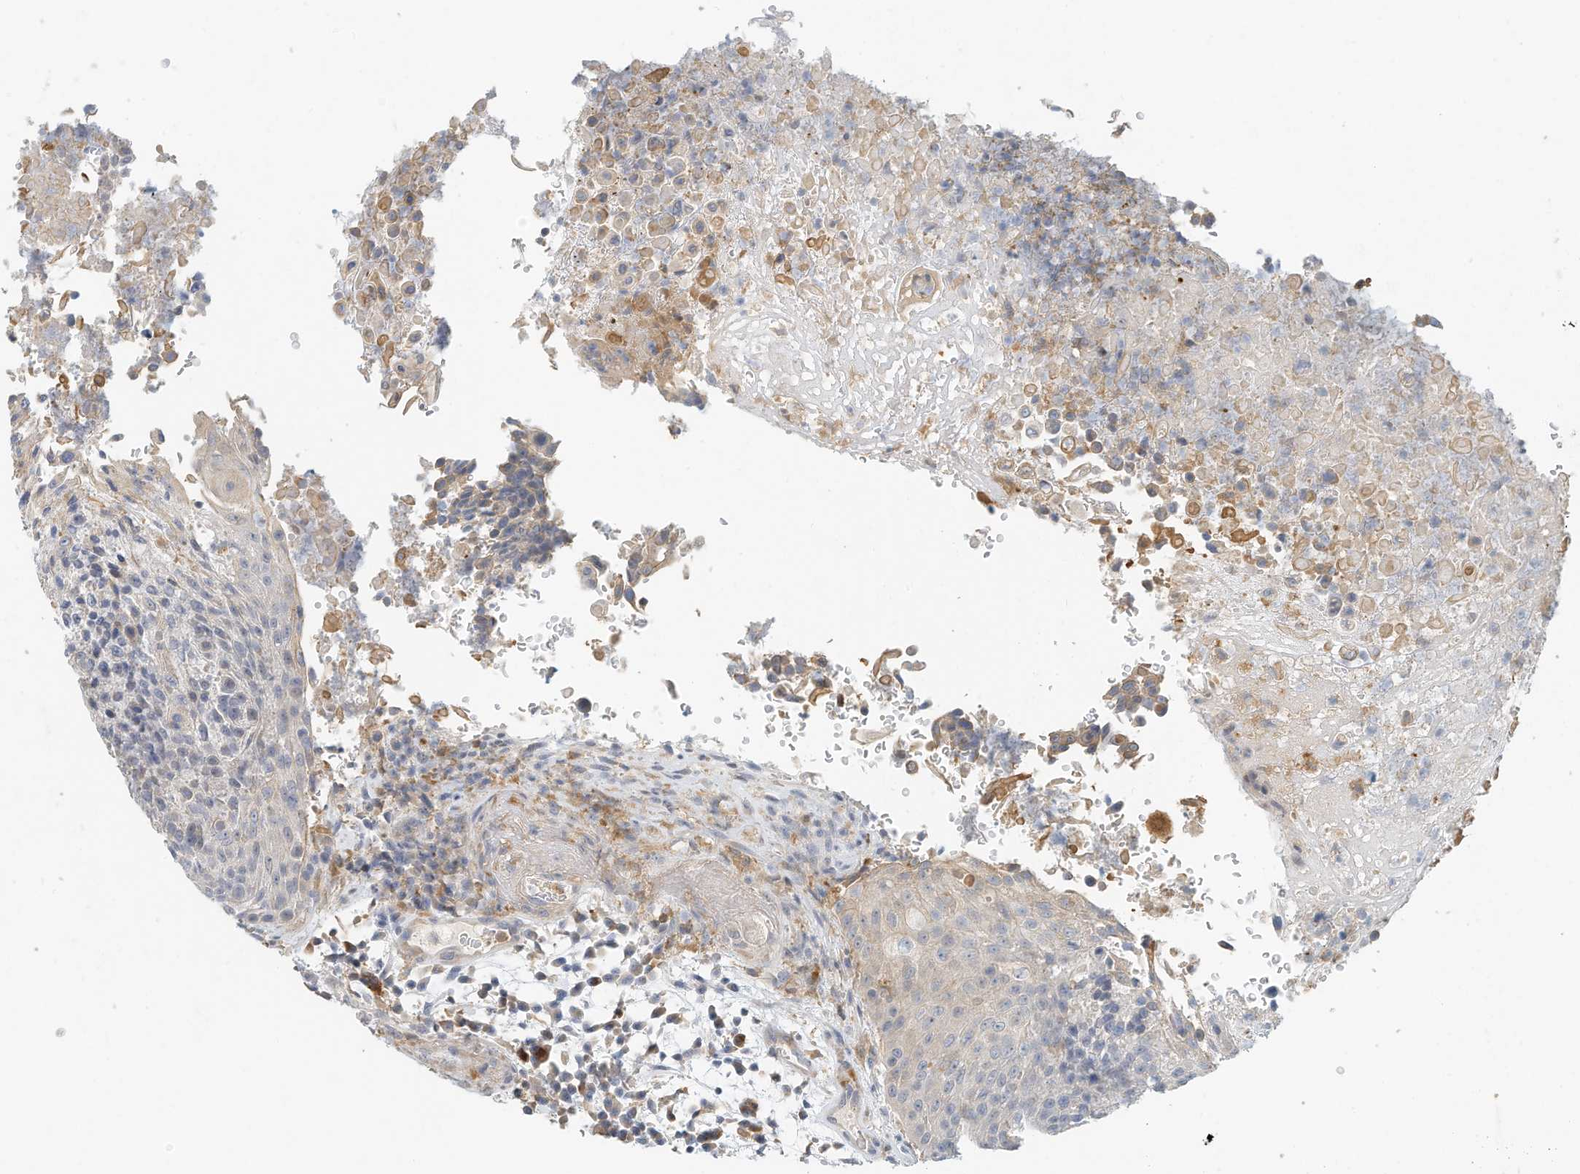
{"staining": {"intensity": "negative", "quantity": "none", "location": "none"}, "tissue": "urothelial cancer", "cell_type": "Tumor cells", "image_type": "cancer", "snomed": [{"axis": "morphology", "description": "Urothelial carcinoma, High grade"}, {"axis": "topography", "description": "Urinary bladder"}], "caption": "Immunohistochemical staining of human urothelial carcinoma (high-grade) exhibits no significant positivity in tumor cells.", "gene": "MICAL1", "patient": {"sex": "female", "age": 63}}